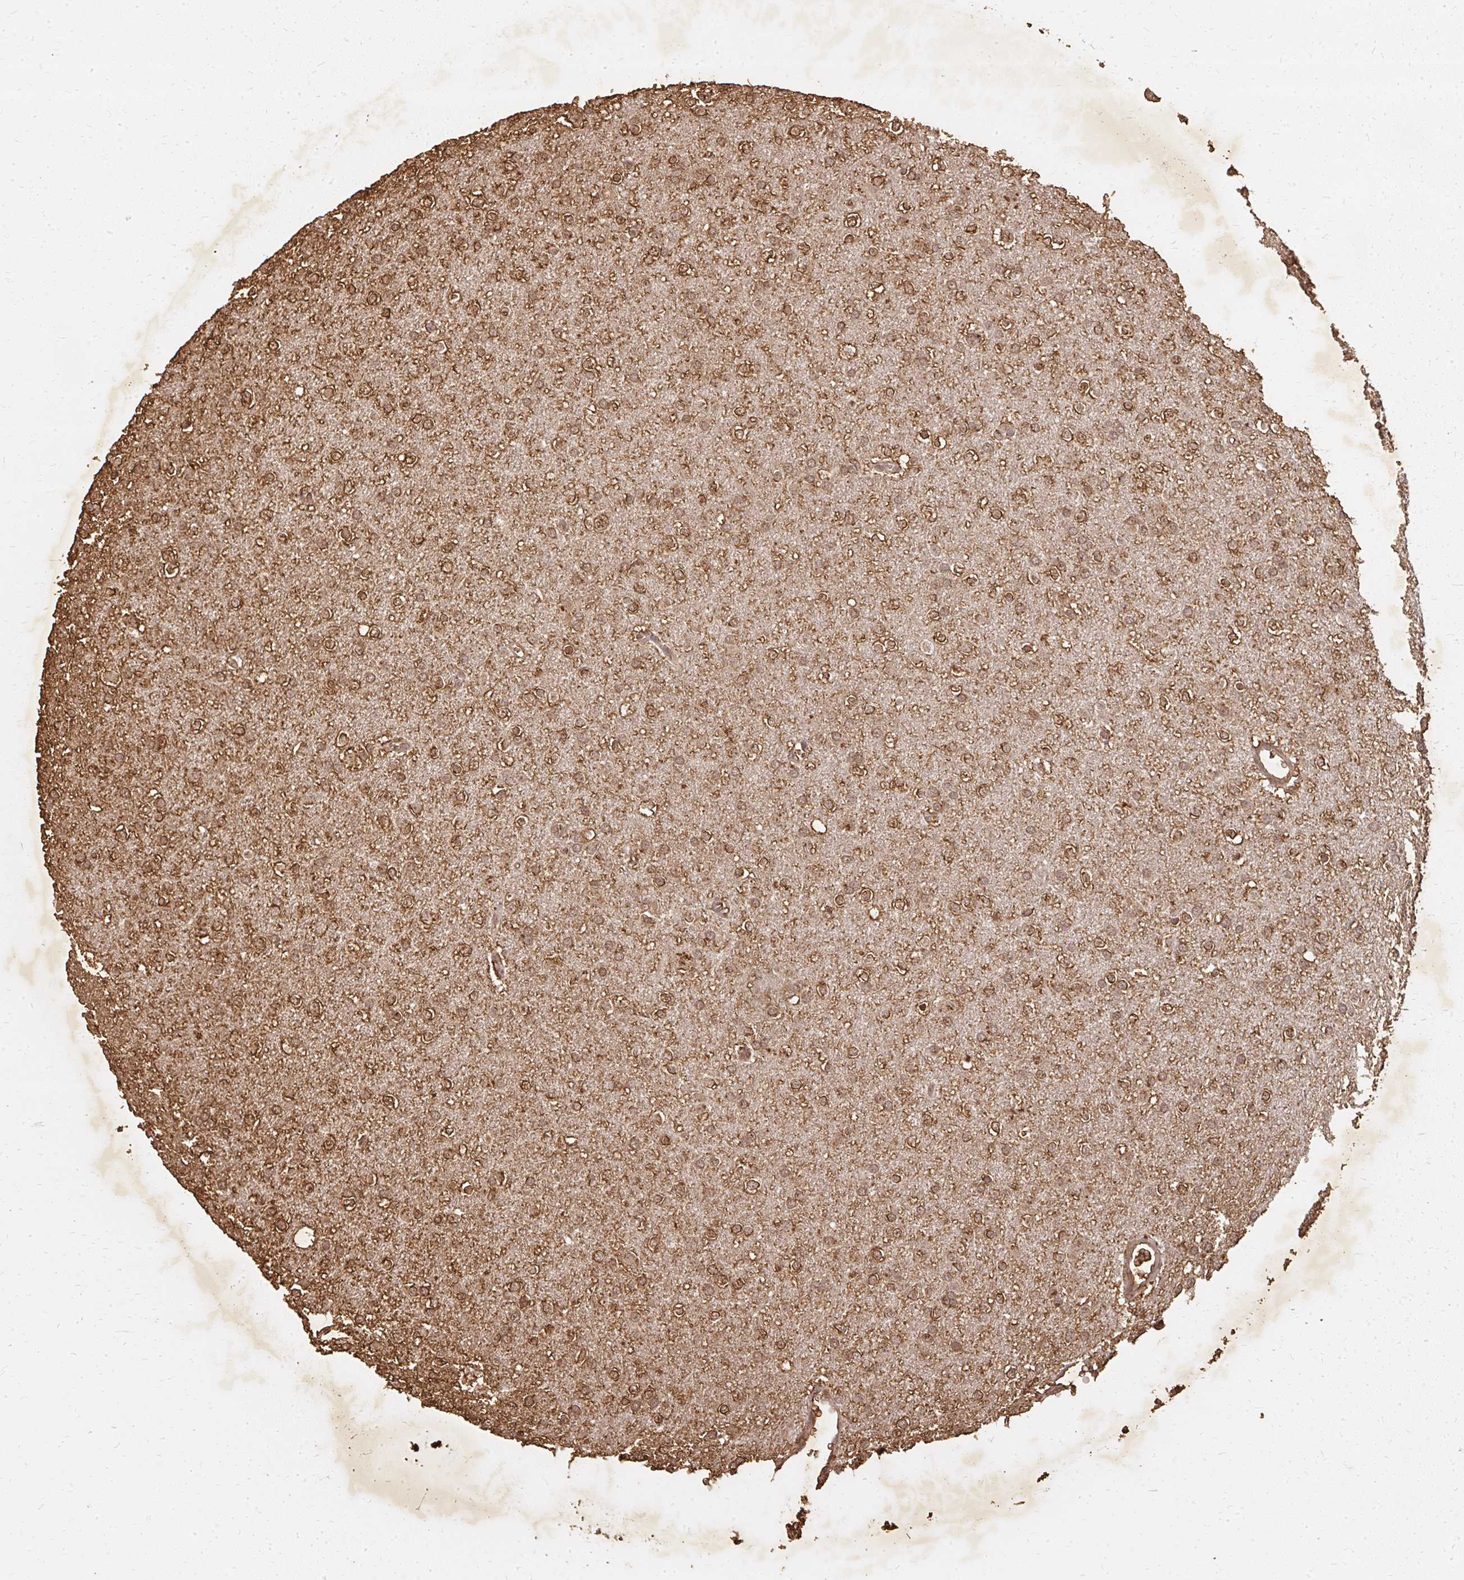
{"staining": {"intensity": "moderate", "quantity": ">75%", "location": "cytoplasmic/membranous,nuclear"}, "tissue": "glioma", "cell_type": "Tumor cells", "image_type": "cancer", "snomed": [{"axis": "morphology", "description": "Glioma, malignant, Low grade"}, {"axis": "topography", "description": "Brain"}], "caption": "High-magnification brightfield microscopy of malignant glioma (low-grade) stained with DAB (3,3'-diaminobenzidine) (brown) and counterstained with hematoxylin (blue). tumor cells exhibit moderate cytoplasmic/membranous and nuclear positivity is appreciated in approximately>75% of cells.", "gene": "LARS2", "patient": {"sex": "female", "age": 34}}